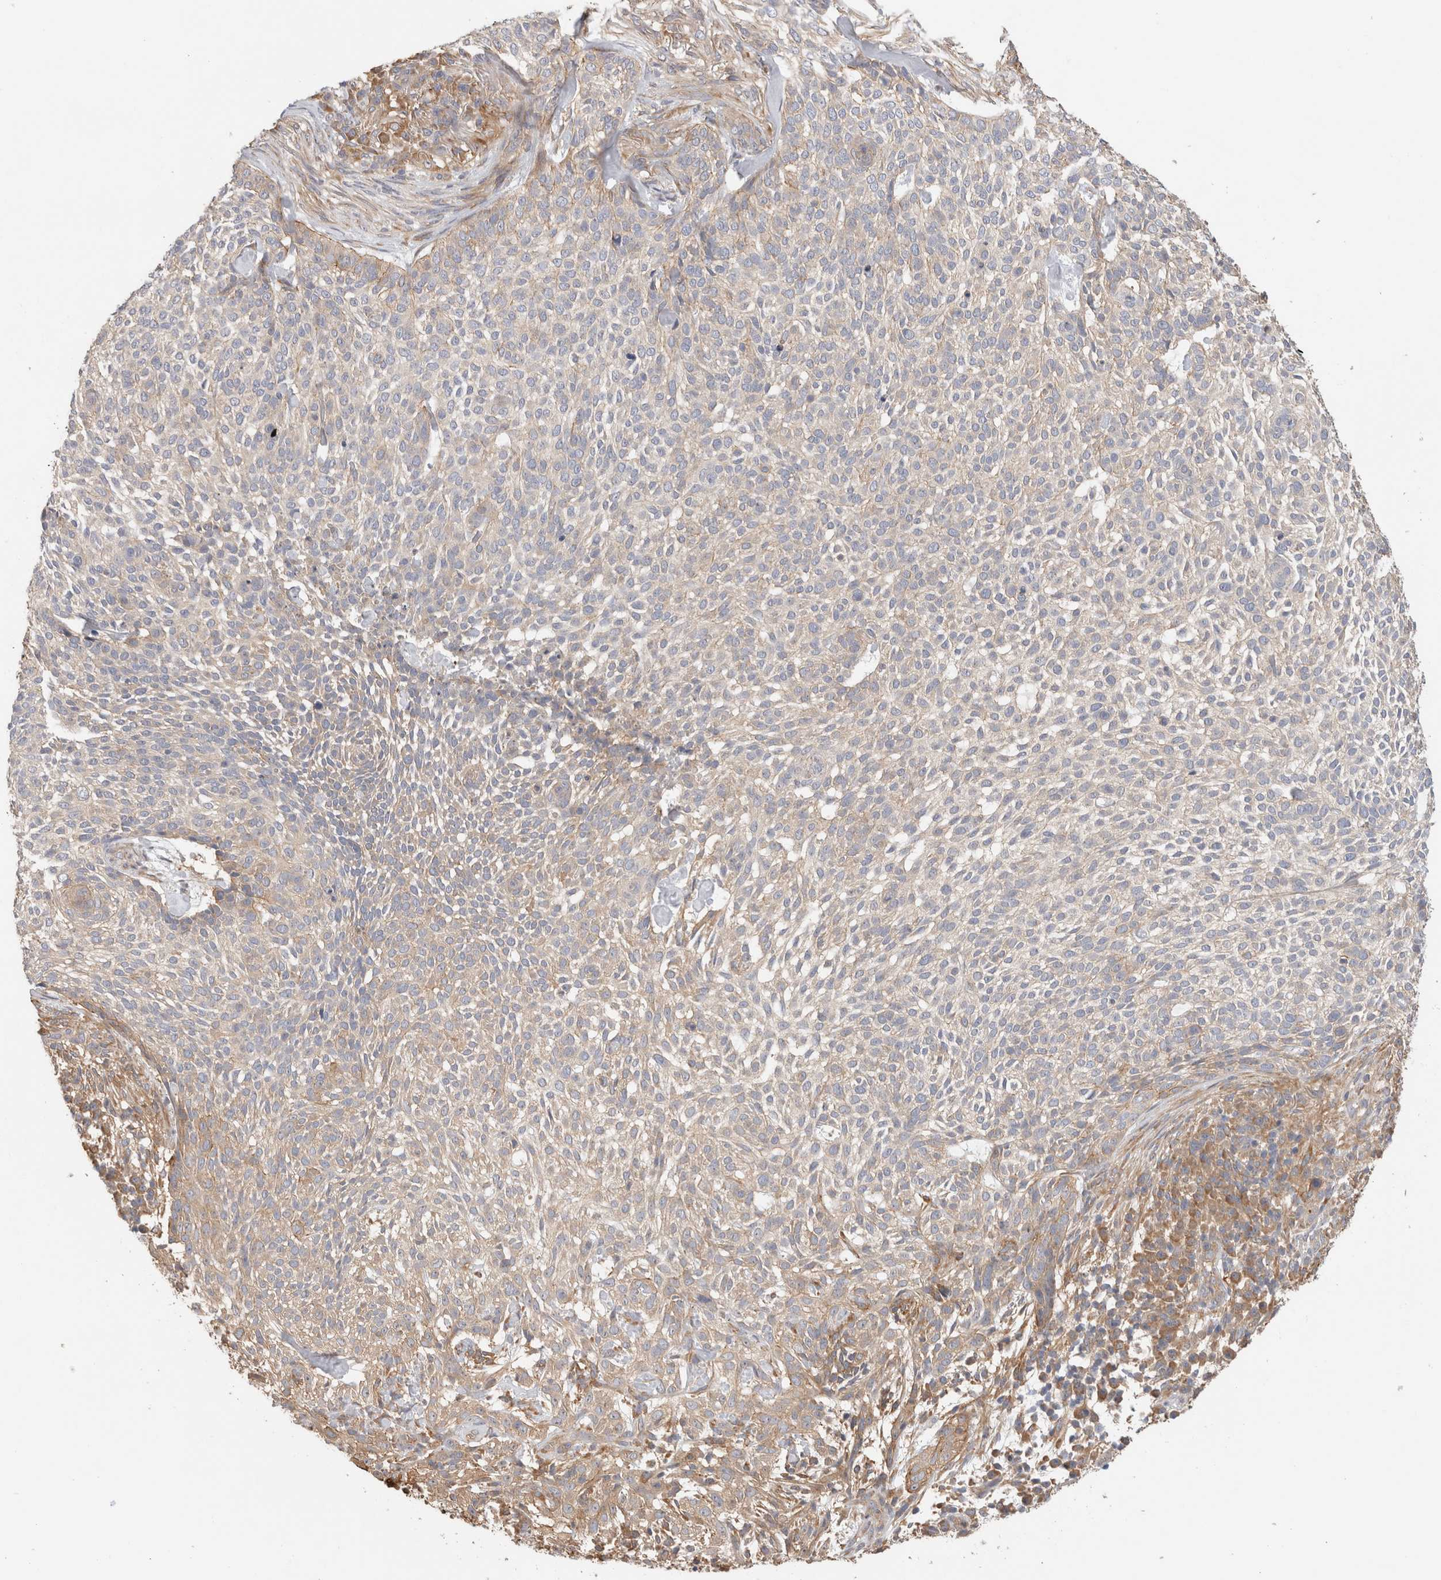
{"staining": {"intensity": "weak", "quantity": "<25%", "location": "cytoplasmic/membranous"}, "tissue": "skin cancer", "cell_type": "Tumor cells", "image_type": "cancer", "snomed": [{"axis": "morphology", "description": "Basal cell carcinoma"}, {"axis": "topography", "description": "Skin"}], "caption": "IHC of skin cancer (basal cell carcinoma) exhibits no expression in tumor cells.", "gene": "SGK3", "patient": {"sex": "female", "age": 64}}